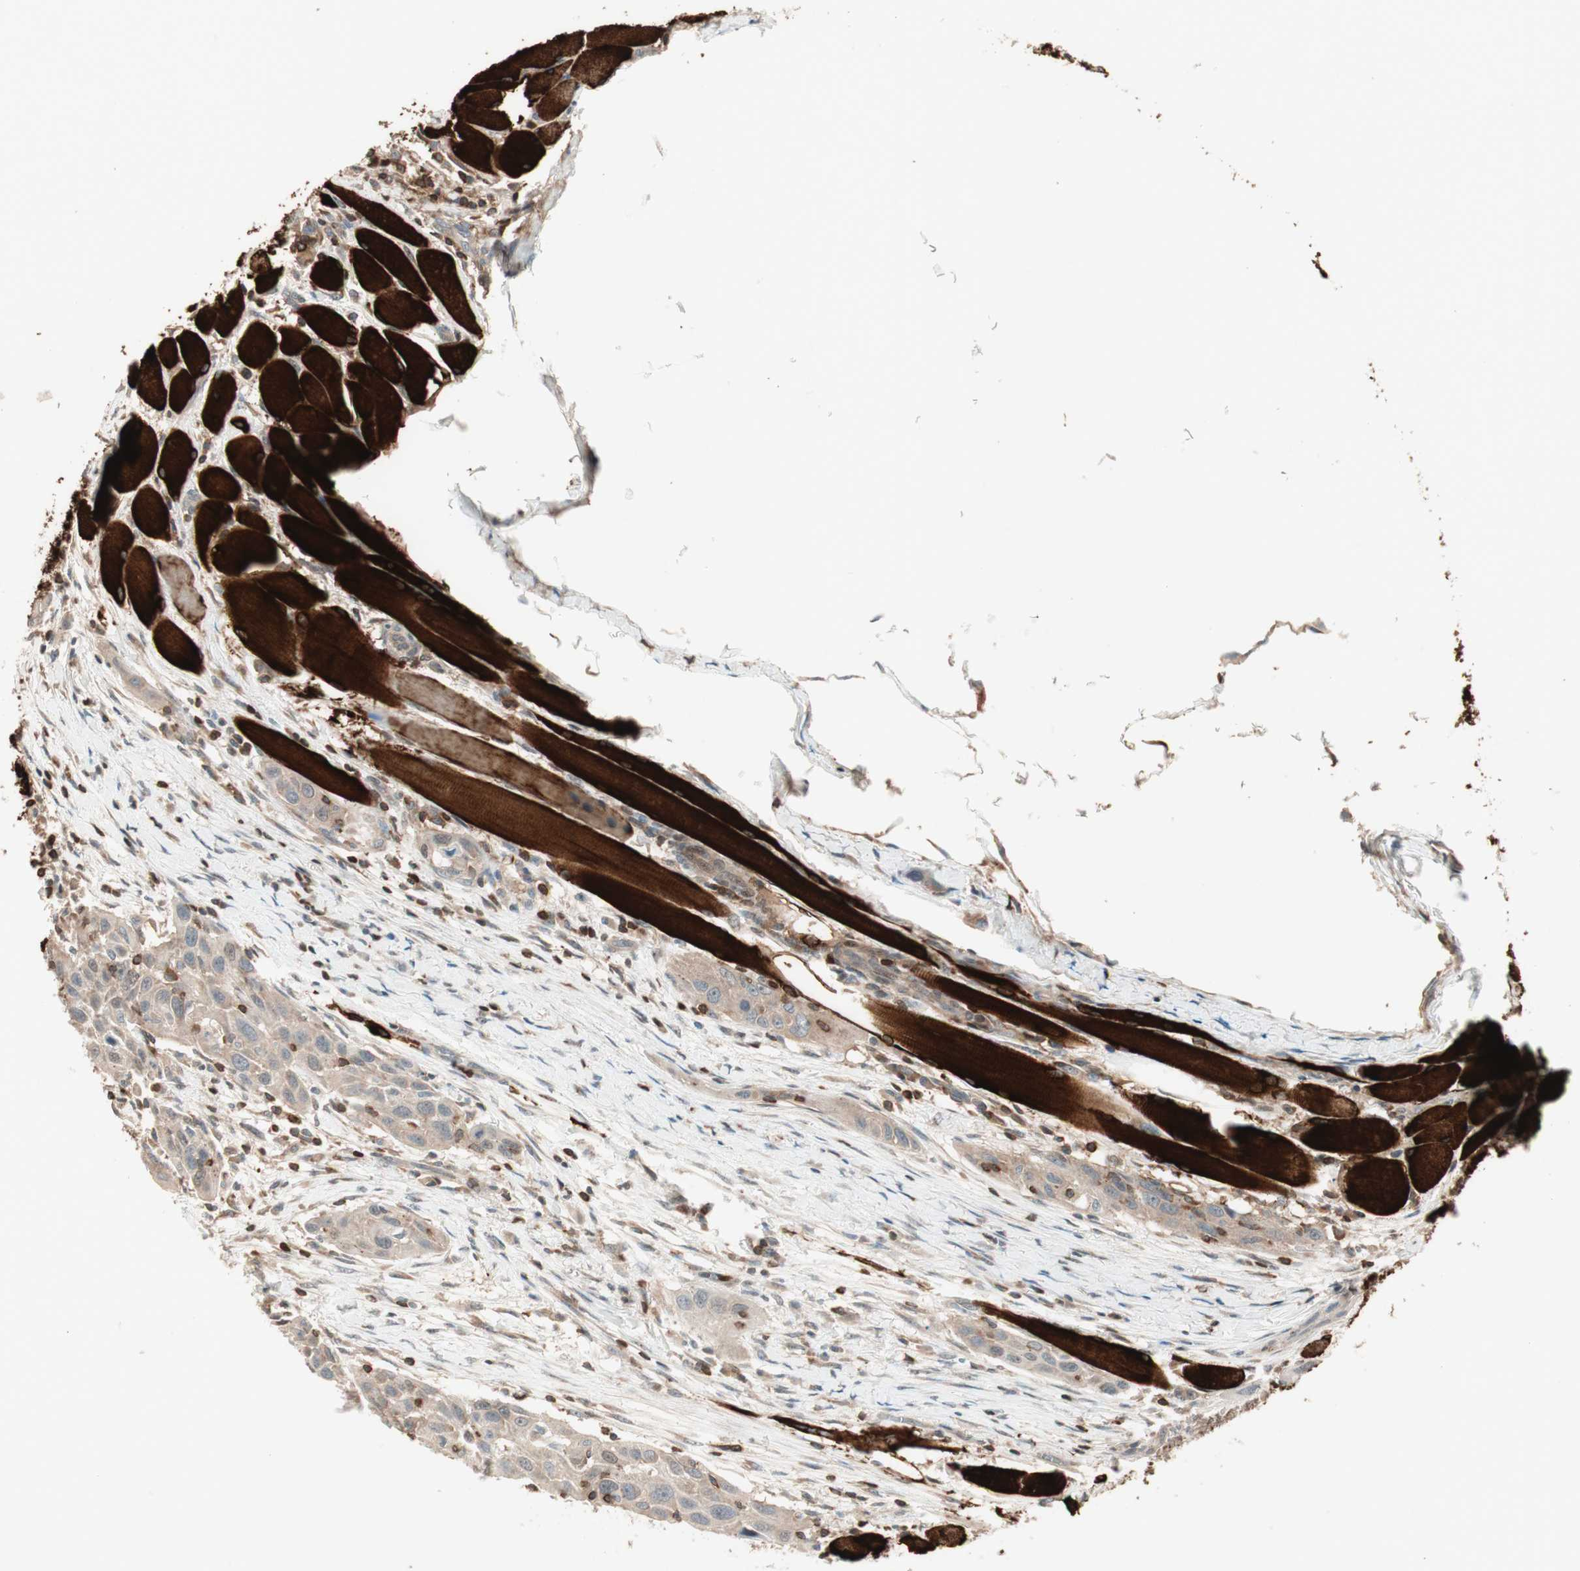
{"staining": {"intensity": "moderate", "quantity": ">75%", "location": "cytoplasmic/membranous"}, "tissue": "head and neck cancer", "cell_type": "Tumor cells", "image_type": "cancer", "snomed": [{"axis": "morphology", "description": "Squamous cell carcinoma, NOS"}, {"axis": "topography", "description": "Oral tissue"}, {"axis": "topography", "description": "Head-Neck"}], "caption": "Head and neck cancer tissue shows moderate cytoplasmic/membranous staining in approximately >75% of tumor cells, visualized by immunohistochemistry.", "gene": "BIN1", "patient": {"sex": "female", "age": 50}}